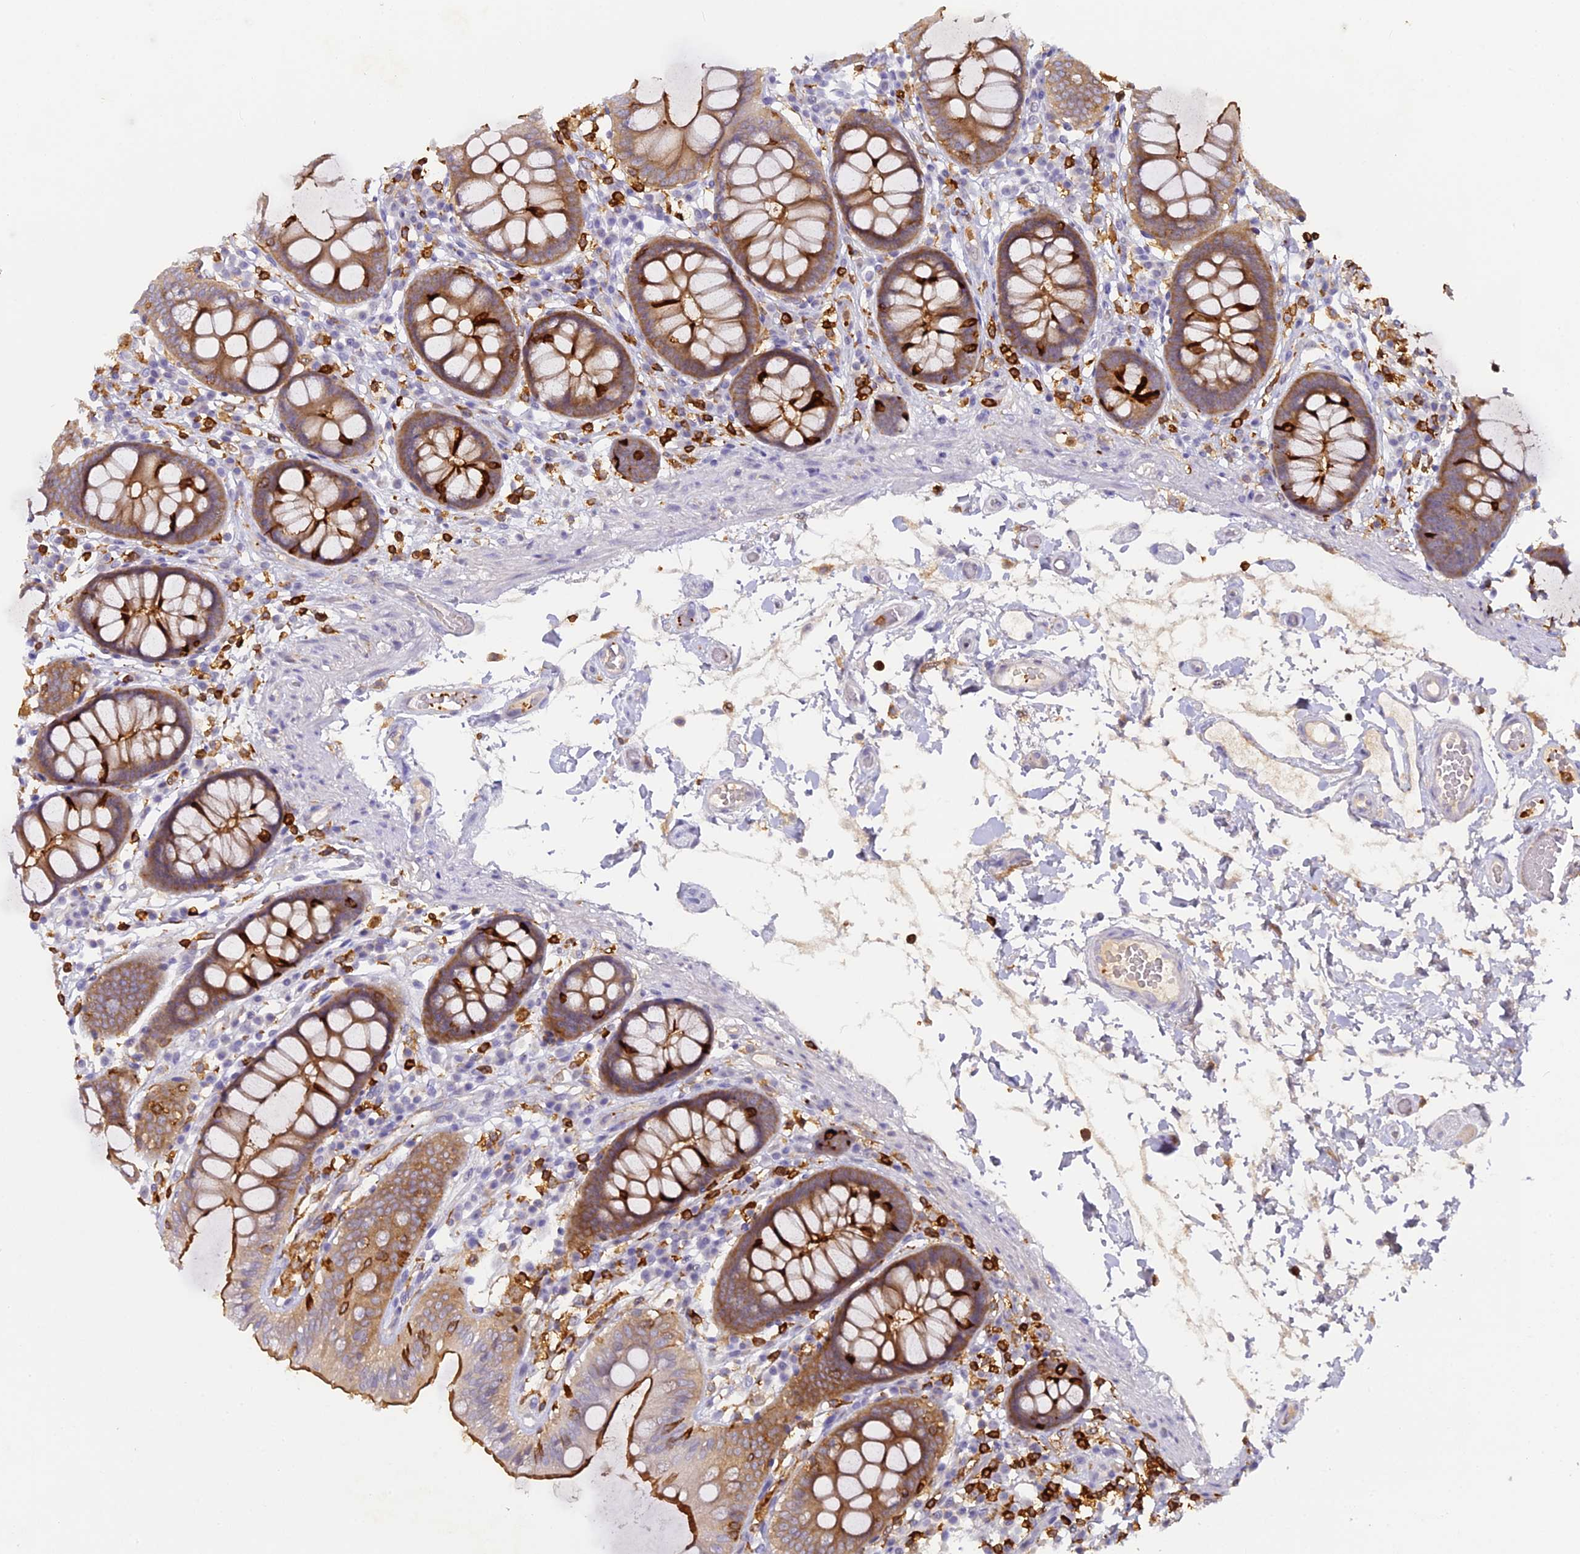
{"staining": {"intensity": "weak", "quantity": "25%-75%", "location": "cytoplasmic/membranous"}, "tissue": "colon", "cell_type": "Endothelial cells", "image_type": "normal", "snomed": [{"axis": "morphology", "description": "Normal tissue, NOS"}, {"axis": "topography", "description": "Colon"}], "caption": "Immunohistochemical staining of unremarkable colon displays low levels of weak cytoplasmic/membranous expression in approximately 25%-75% of endothelial cells.", "gene": "FYB1", "patient": {"sex": "male", "age": 84}}